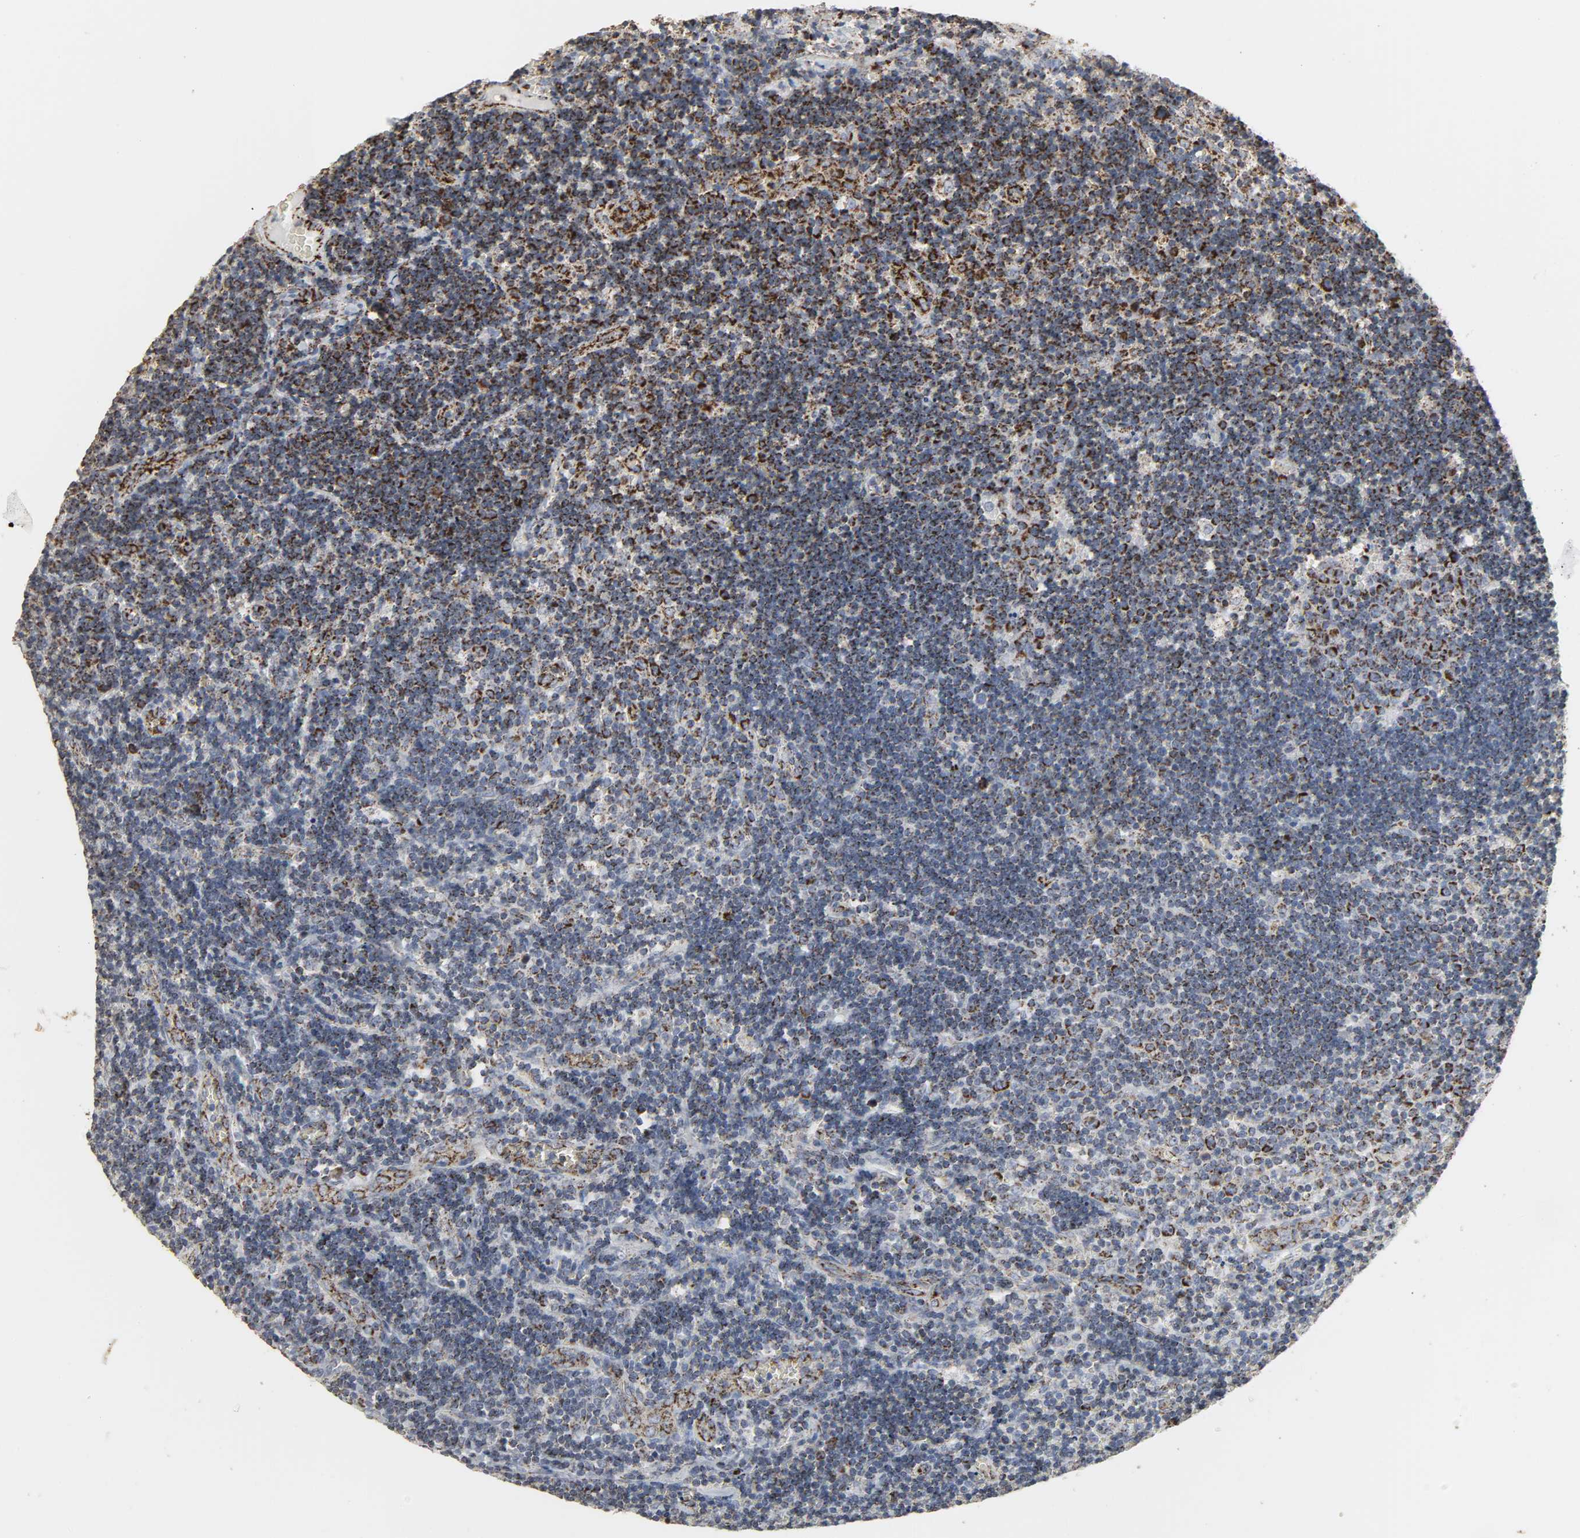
{"staining": {"intensity": "moderate", "quantity": ">75%", "location": "cytoplasmic/membranous"}, "tissue": "lymph node", "cell_type": "Germinal center cells", "image_type": "normal", "snomed": [{"axis": "morphology", "description": "Normal tissue, NOS"}, {"axis": "topography", "description": "Lymph node"}, {"axis": "topography", "description": "Salivary gland"}], "caption": "Protein staining of unremarkable lymph node displays moderate cytoplasmic/membranous positivity in approximately >75% of germinal center cells.", "gene": "ACAT1", "patient": {"sex": "male", "age": 8}}